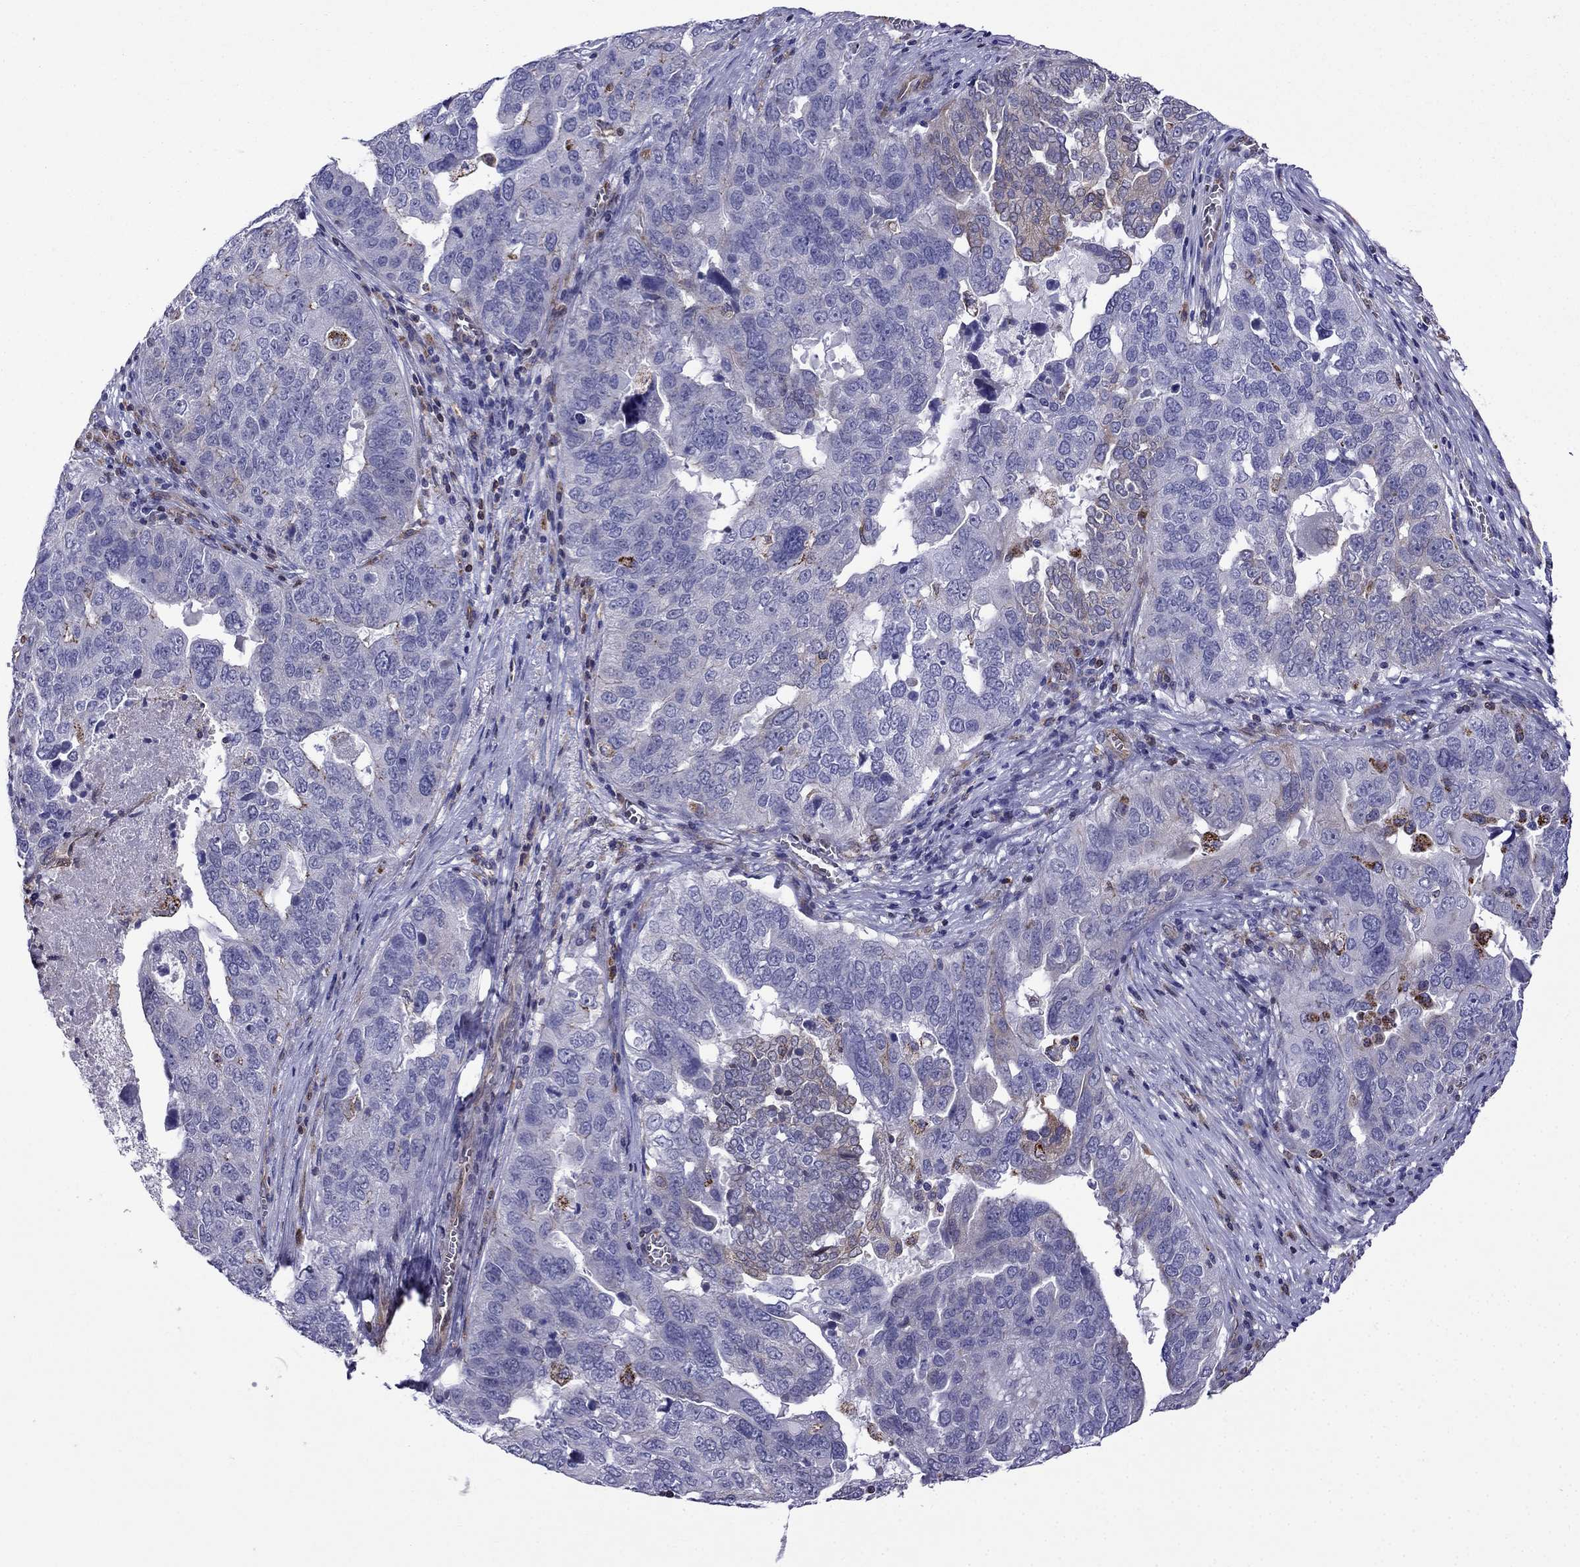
{"staining": {"intensity": "negative", "quantity": "none", "location": "none"}, "tissue": "ovarian cancer", "cell_type": "Tumor cells", "image_type": "cancer", "snomed": [{"axis": "morphology", "description": "Carcinoma, endometroid"}, {"axis": "topography", "description": "Soft tissue"}, {"axis": "topography", "description": "Ovary"}], "caption": "An immunohistochemistry (IHC) histopathology image of ovarian cancer (endometroid carcinoma) is shown. There is no staining in tumor cells of ovarian cancer (endometroid carcinoma).", "gene": "GNAL", "patient": {"sex": "female", "age": 52}}